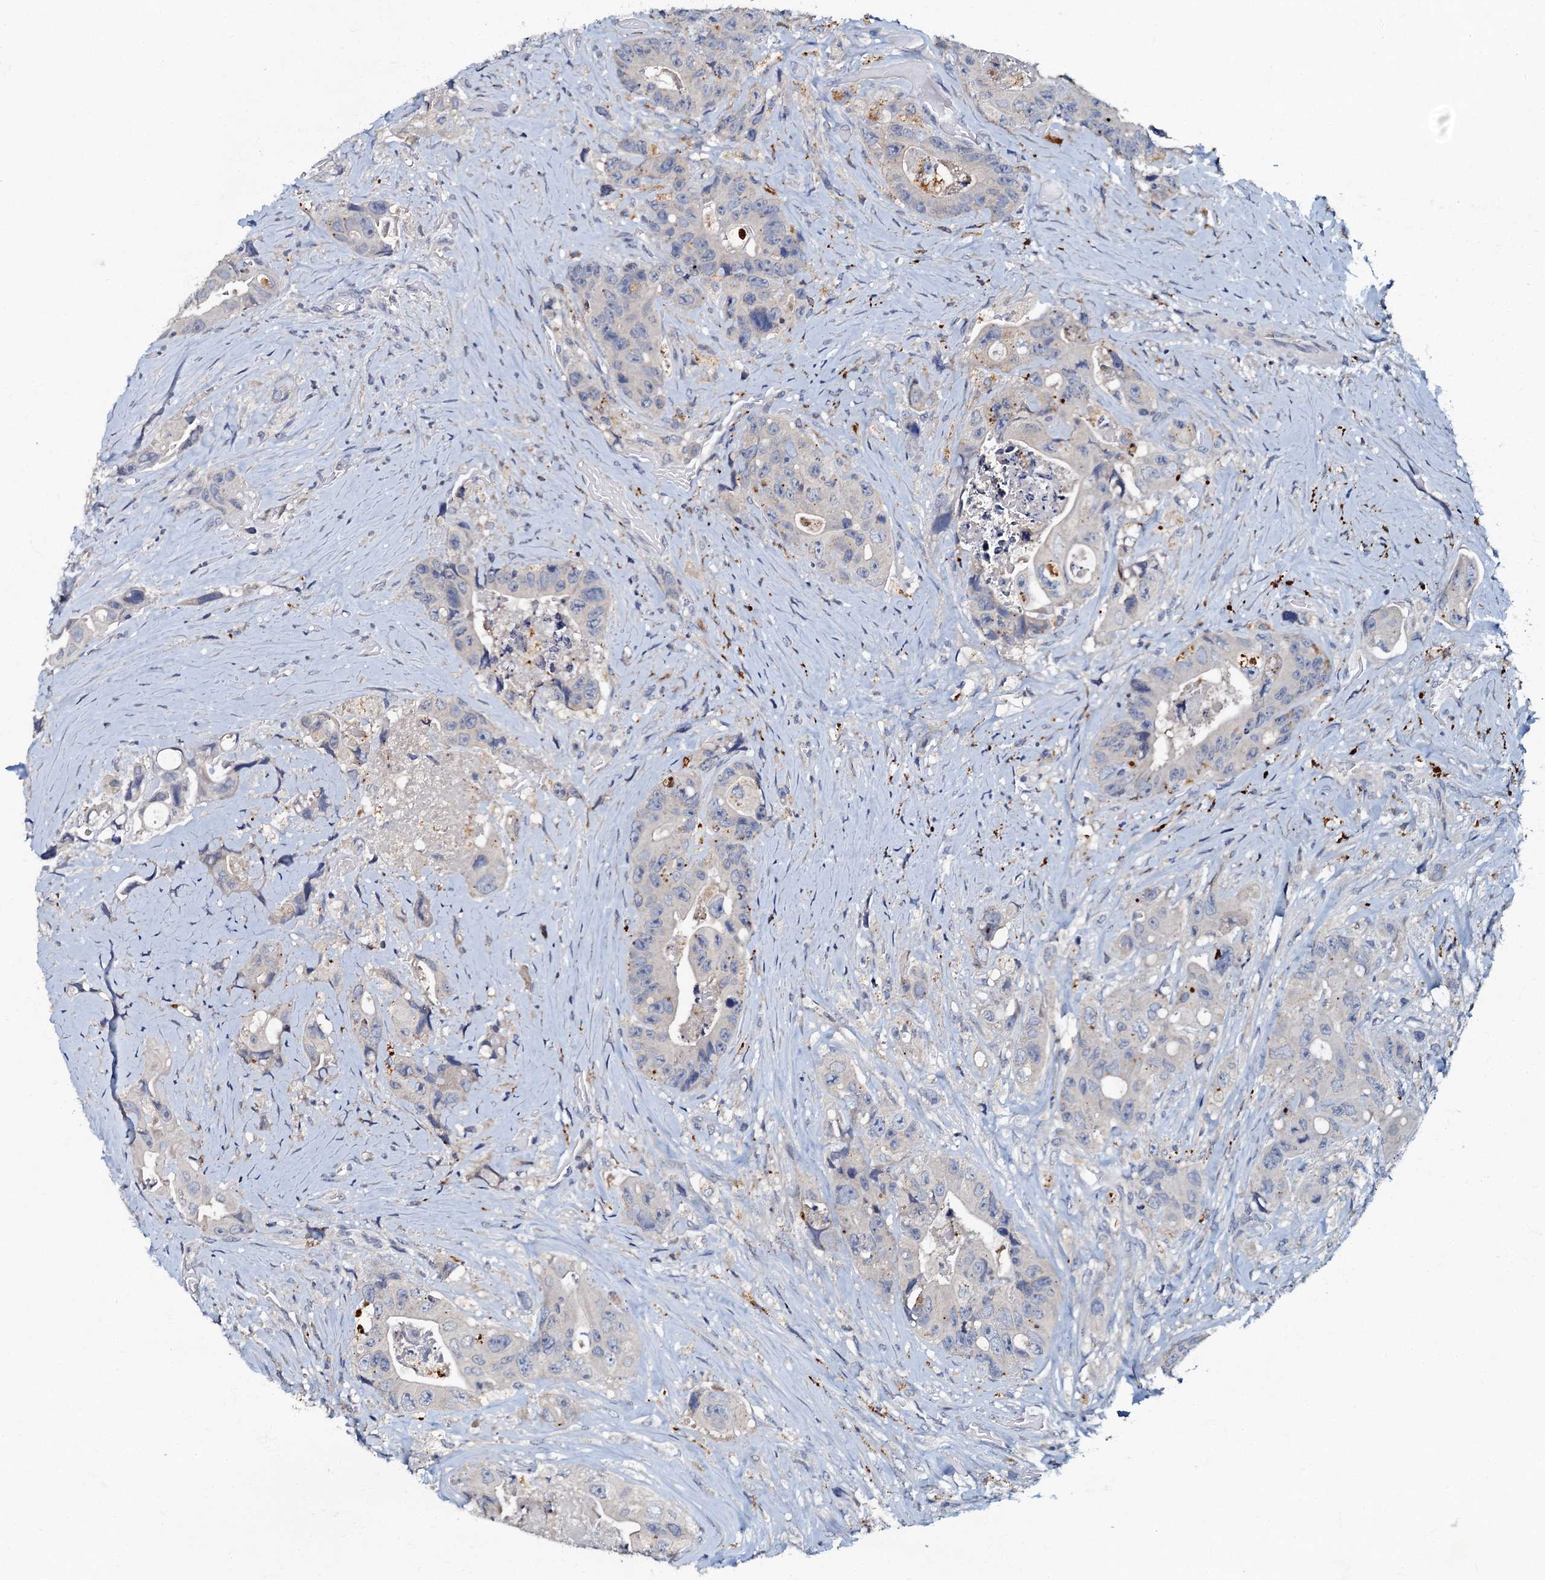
{"staining": {"intensity": "negative", "quantity": "none", "location": "none"}, "tissue": "colorectal cancer", "cell_type": "Tumor cells", "image_type": "cancer", "snomed": [{"axis": "morphology", "description": "Adenocarcinoma, NOS"}, {"axis": "topography", "description": "Colon"}], "caption": "This micrograph is of adenocarcinoma (colorectal) stained with immunohistochemistry (IHC) to label a protein in brown with the nuclei are counter-stained blue. There is no positivity in tumor cells.", "gene": "OLAH", "patient": {"sex": "female", "age": 46}}